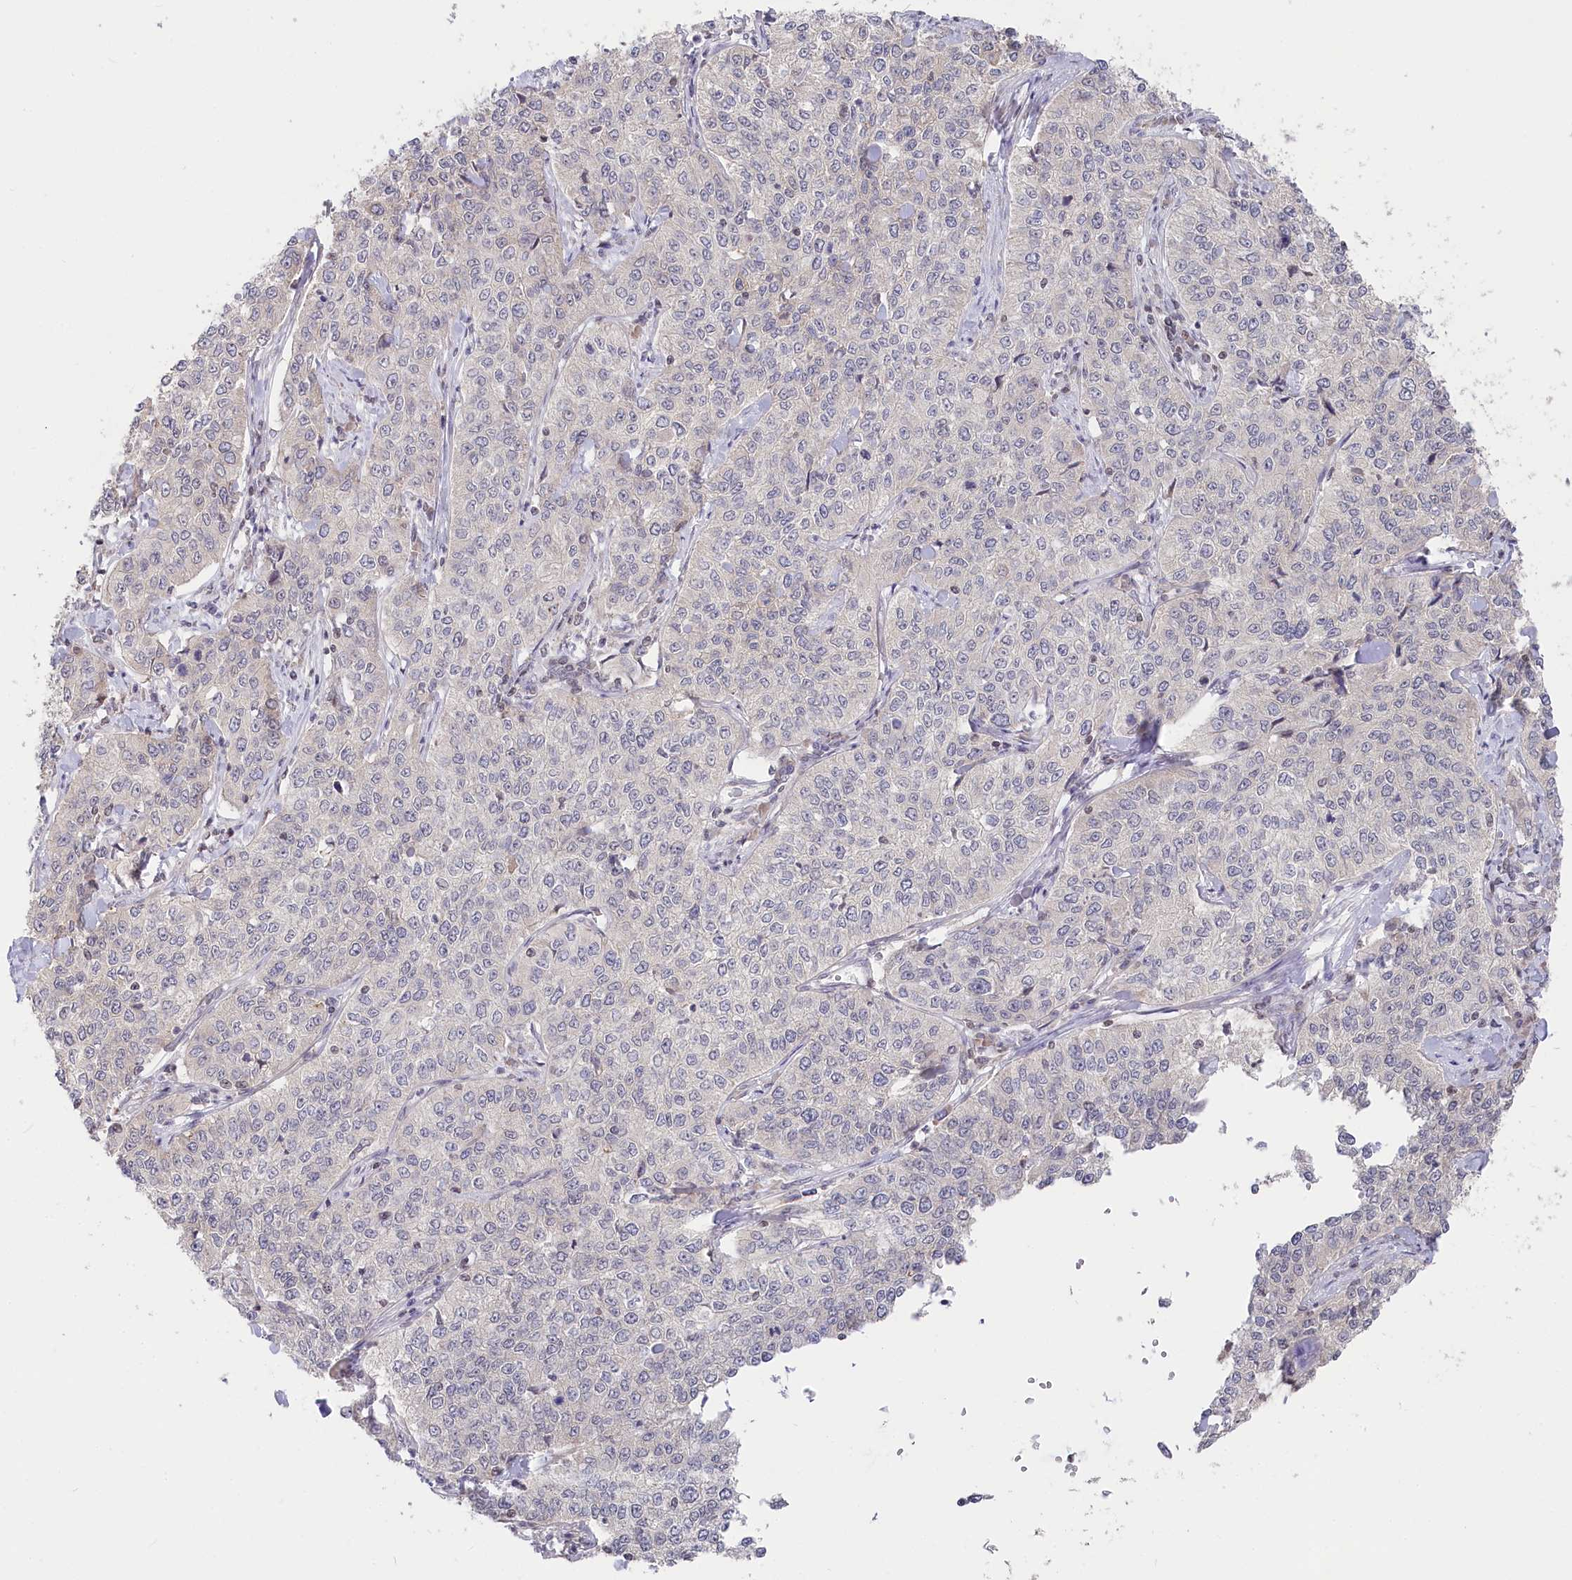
{"staining": {"intensity": "negative", "quantity": "none", "location": "none"}, "tissue": "cervical cancer", "cell_type": "Tumor cells", "image_type": "cancer", "snomed": [{"axis": "morphology", "description": "Squamous cell carcinoma, NOS"}, {"axis": "topography", "description": "Cervix"}], "caption": "Cervical squamous cell carcinoma was stained to show a protein in brown. There is no significant expression in tumor cells. The staining was performed using DAB (3,3'-diaminobenzidine) to visualize the protein expression in brown, while the nuclei were stained in blue with hematoxylin (Magnification: 20x).", "gene": "CGGBP1", "patient": {"sex": "female", "age": 35}}